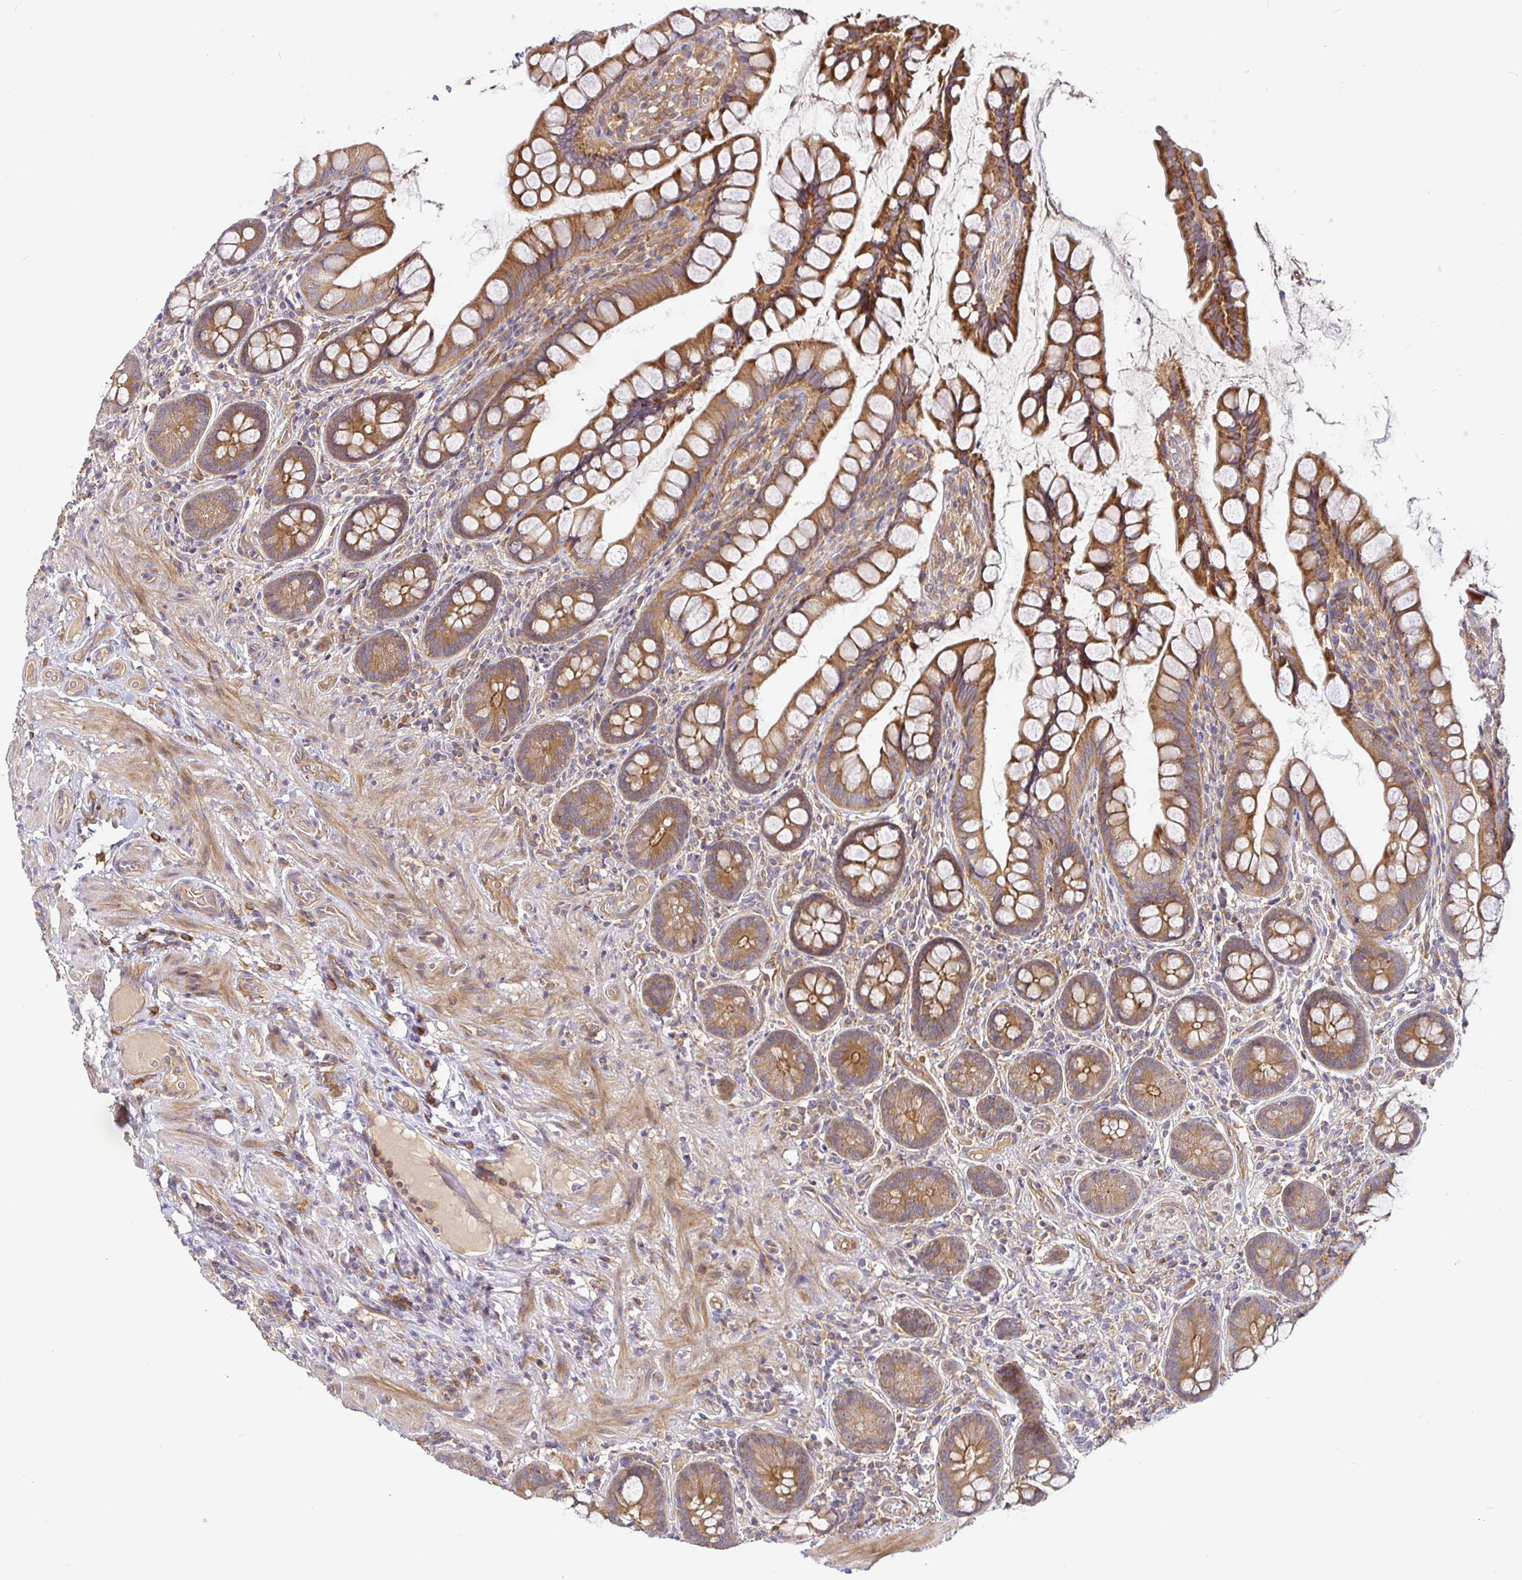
{"staining": {"intensity": "moderate", "quantity": ">75%", "location": "cytoplasmic/membranous"}, "tissue": "small intestine", "cell_type": "Glandular cells", "image_type": "normal", "snomed": [{"axis": "morphology", "description": "Normal tissue, NOS"}, {"axis": "topography", "description": "Small intestine"}], "caption": "Glandular cells reveal moderate cytoplasmic/membranous staining in approximately >75% of cells in unremarkable small intestine.", "gene": "SNX8", "patient": {"sex": "male", "age": 70}}